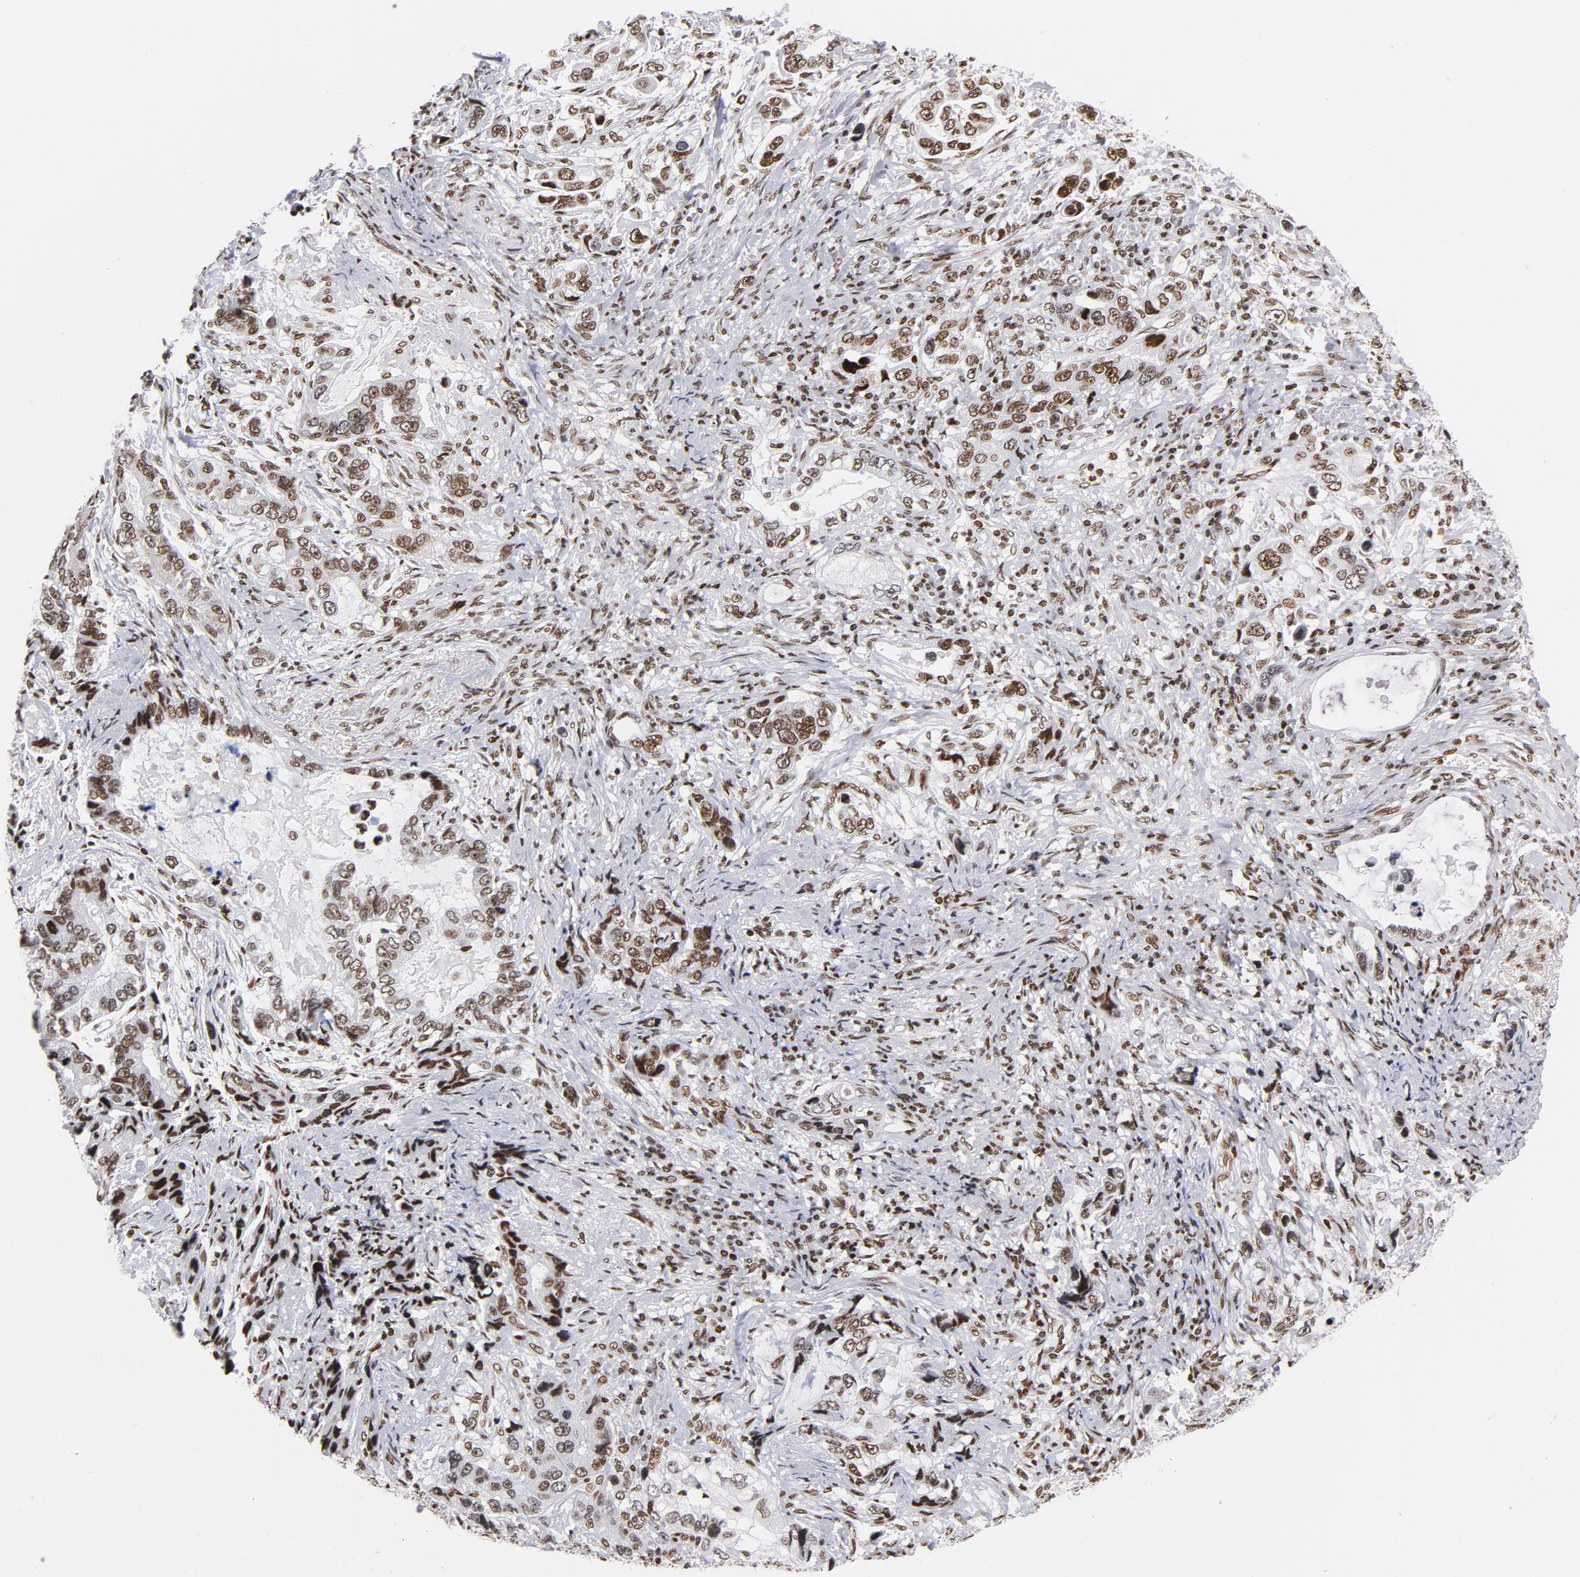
{"staining": {"intensity": "moderate", "quantity": ">75%", "location": "cytoplasmic/membranous,nuclear"}, "tissue": "stomach cancer", "cell_type": "Tumor cells", "image_type": "cancer", "snomed": [{"axis": "morphology", "description": "Adenocarcinoma, NOS"}, {"axis": "topography", "description": "Stomach, lower"}], "caption": "This is an image of immunohistochemistry staining of stomach adenocarcinoma, which shows moderate expression in the cytoplasmic/membranous and nuclear of tumor cells.", "gene": "TOP2B", "patient": {"sex": "female", "age": 93}}